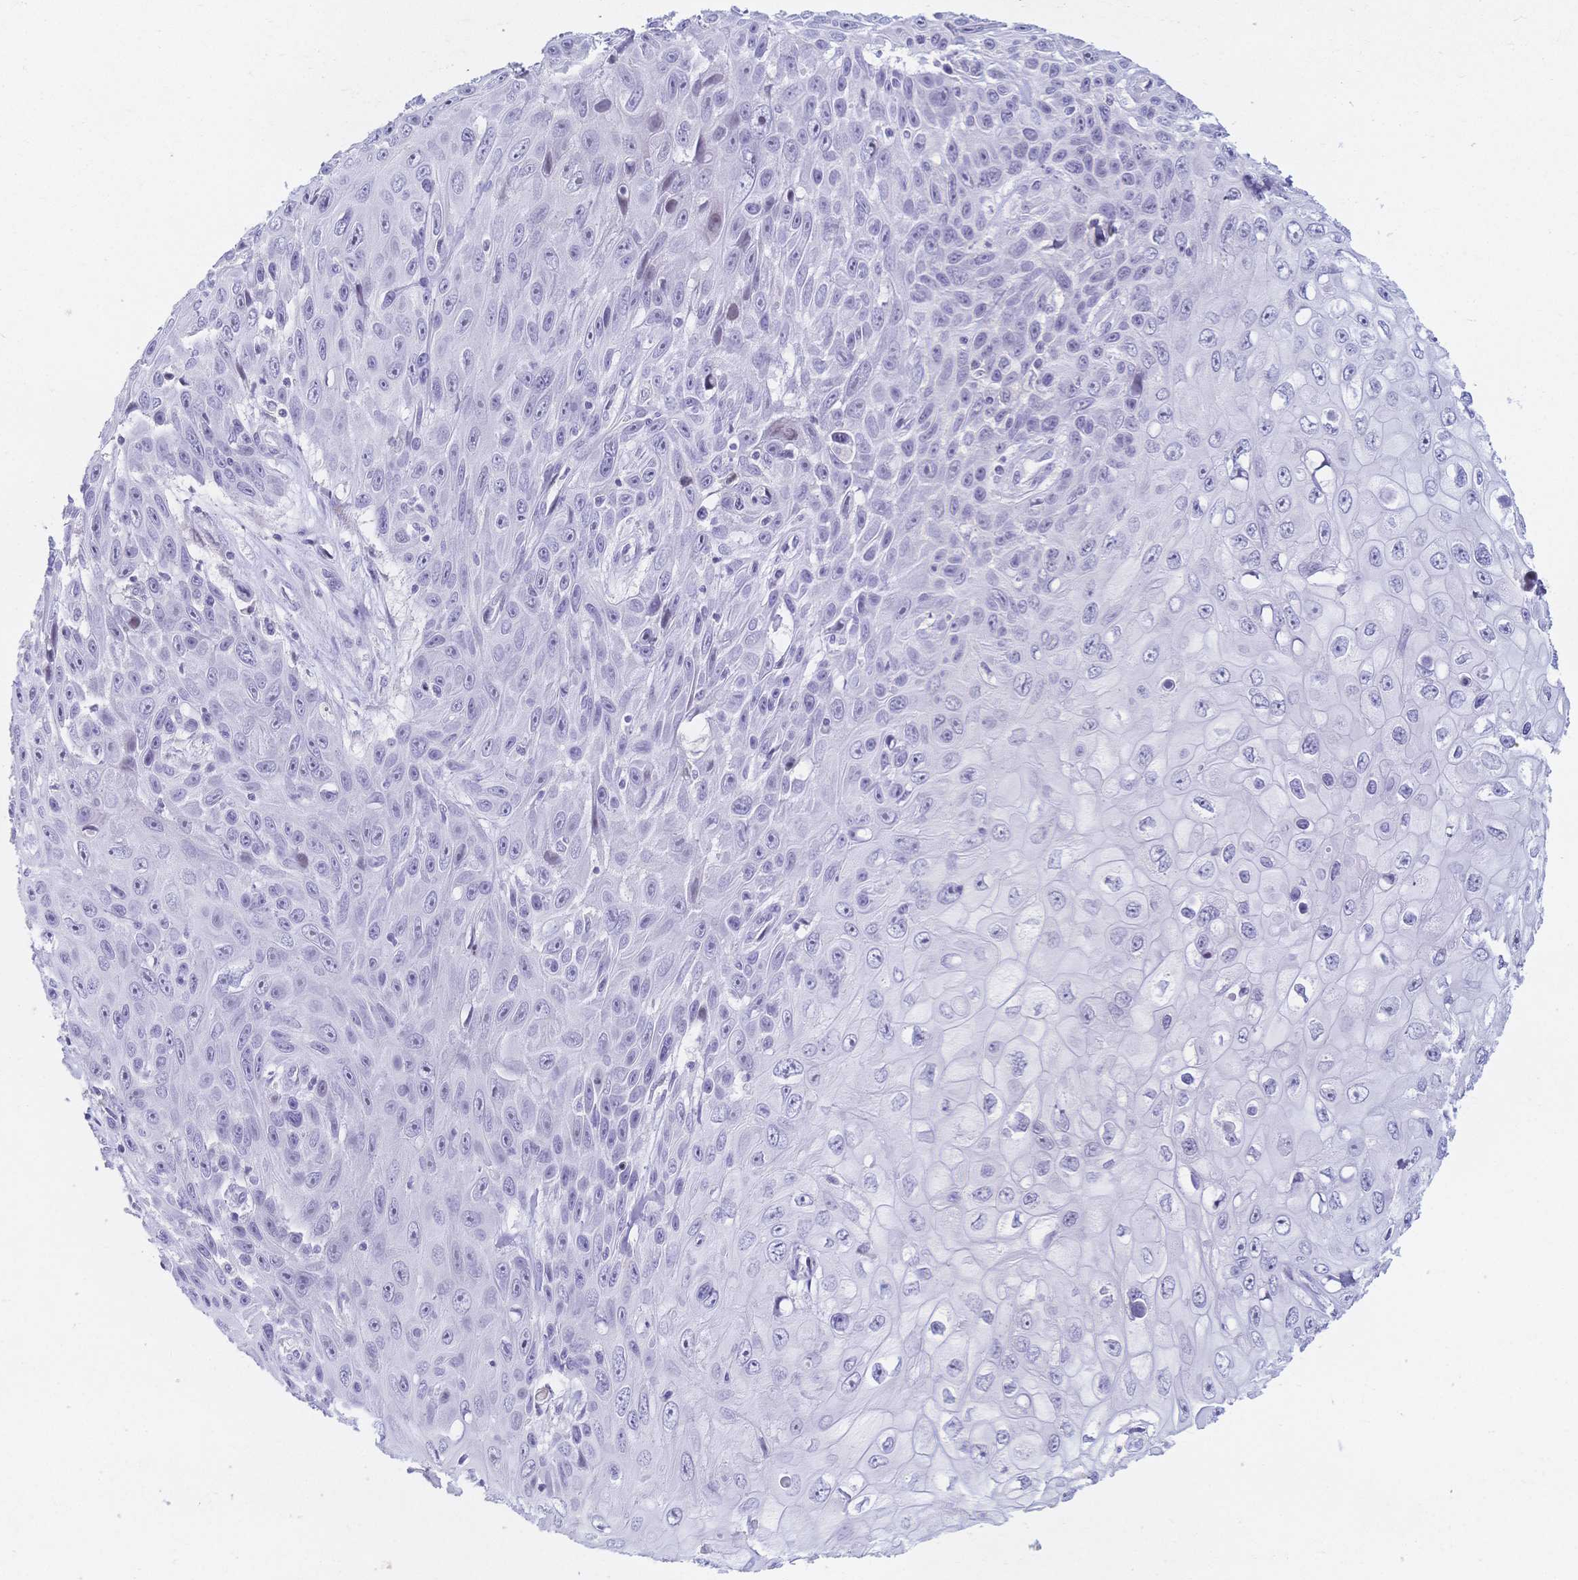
{"staining": {"intensity": "negative", "quantity": "none", "location": "none"}, "tissue": "skin cancer", "cell_type": "Tumor cells", "image_type": "cancer", "snomed": [{"axis": "morphology", "description": "Squamous cell carcinoma, NOS"}, {"axis": "topography", "description": "Skin"}], "caption": "A photomicrograph of skin cancer stained for a protein displays no brown staining in tumor cells.", "gene": "CR2", "patient": {"sex": "male", "age": 82}}